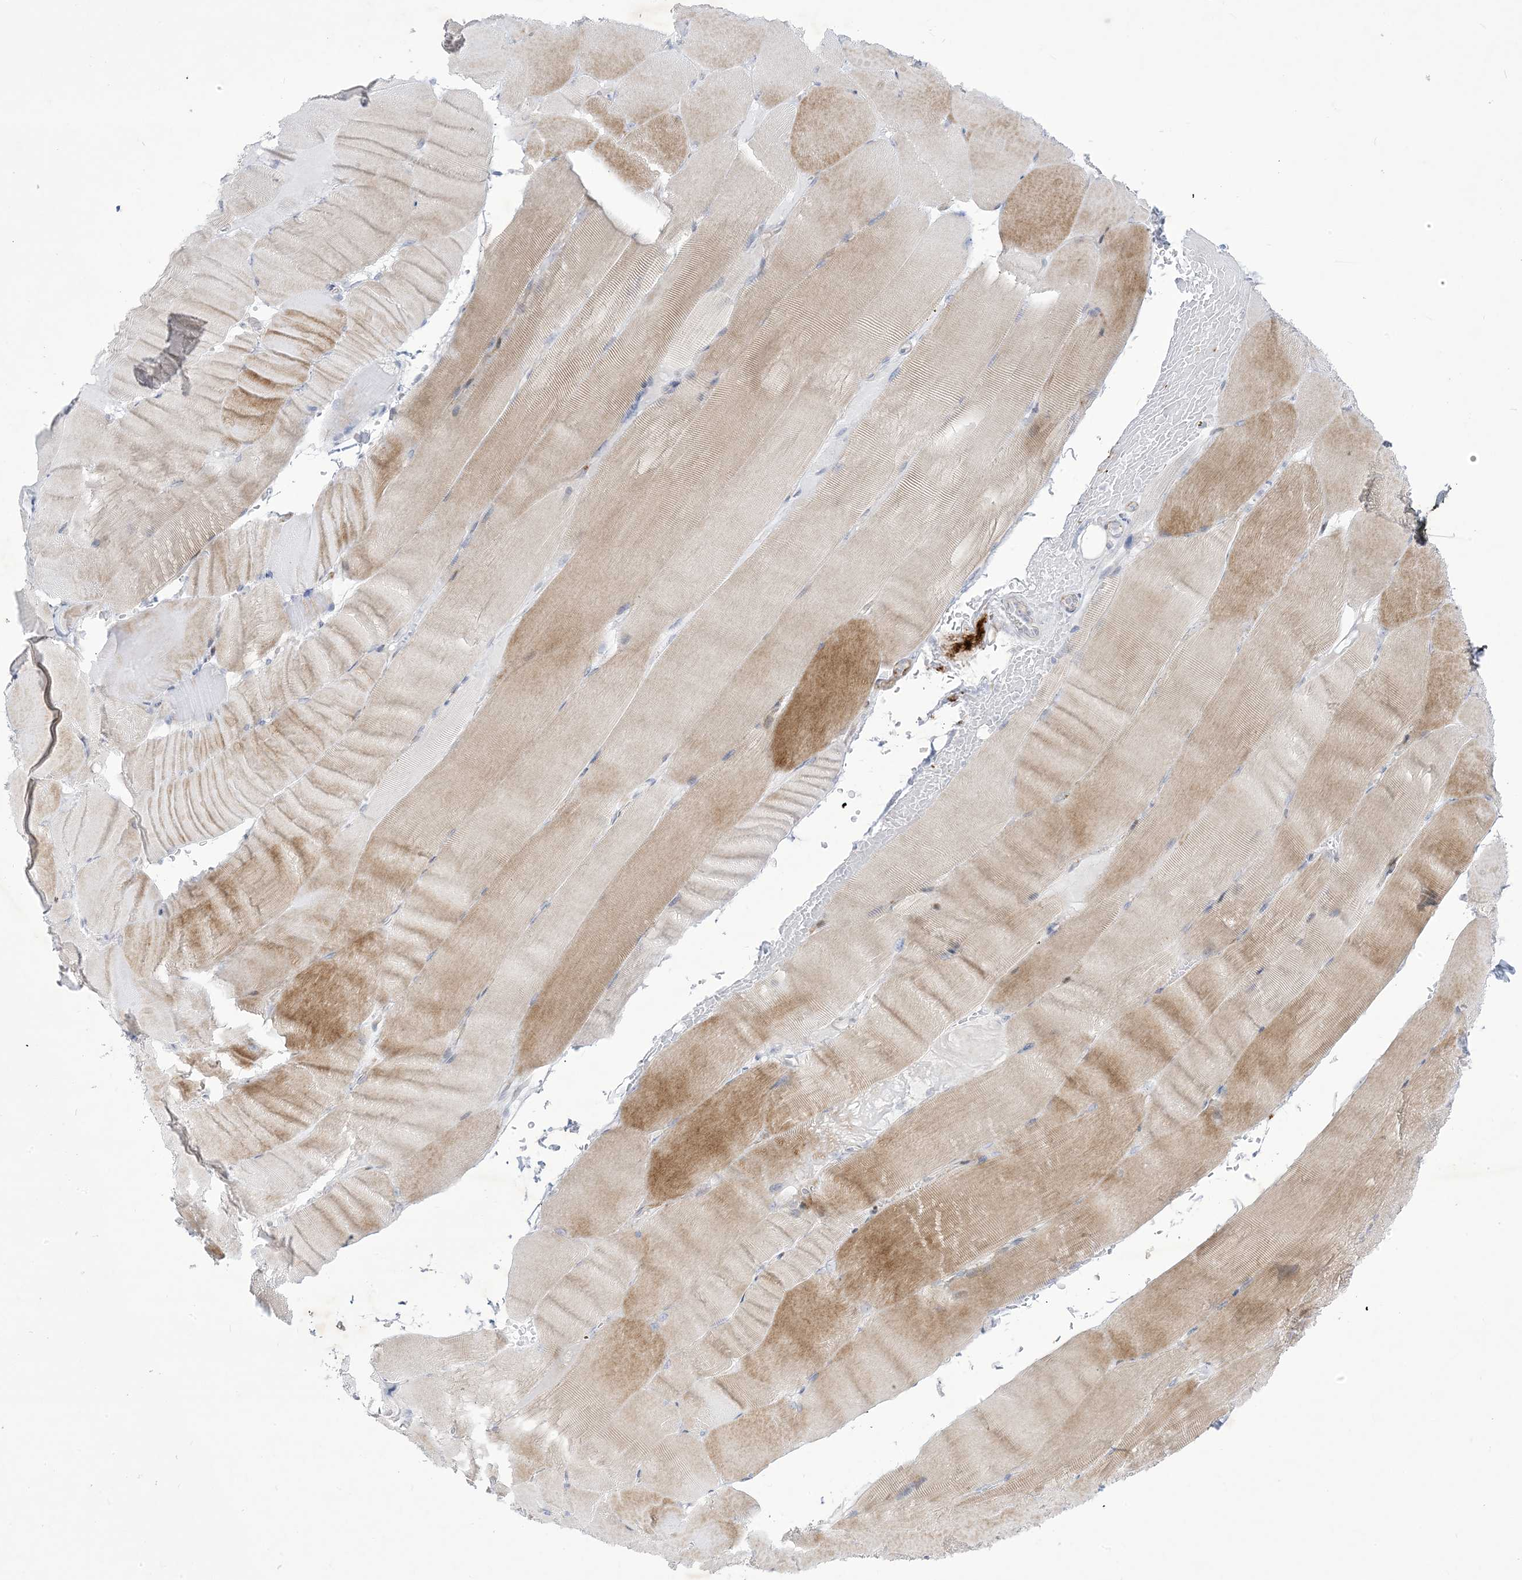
{"staining": {"intensity": "moderate", "quantity": "25%-75%", "location": "cytoplasmic/membranous"}, "tissue": "skeletal muscle", "cell_type": "Myocytes", "image_type": "normal", "snomed": [{"axis": "morphology", "description": "Normal tissue, NOS"}, {"axis": "topography", "description": "Skeletal muscle"}, {"axis": "topography", "description": "Parathyroid gland"}], "caption": "Immunohistochemistry (IHC) of unremarkable skeletal muscle displays medium levels of moderate cytoplasmic/membranous staining in approximately 25%-75% of myocytes. (DAB IHC, brown staining for protein, blue staining for nuclei).", "gene": "B3GNT7", "patient": {"sex": "female", "age": 37}}